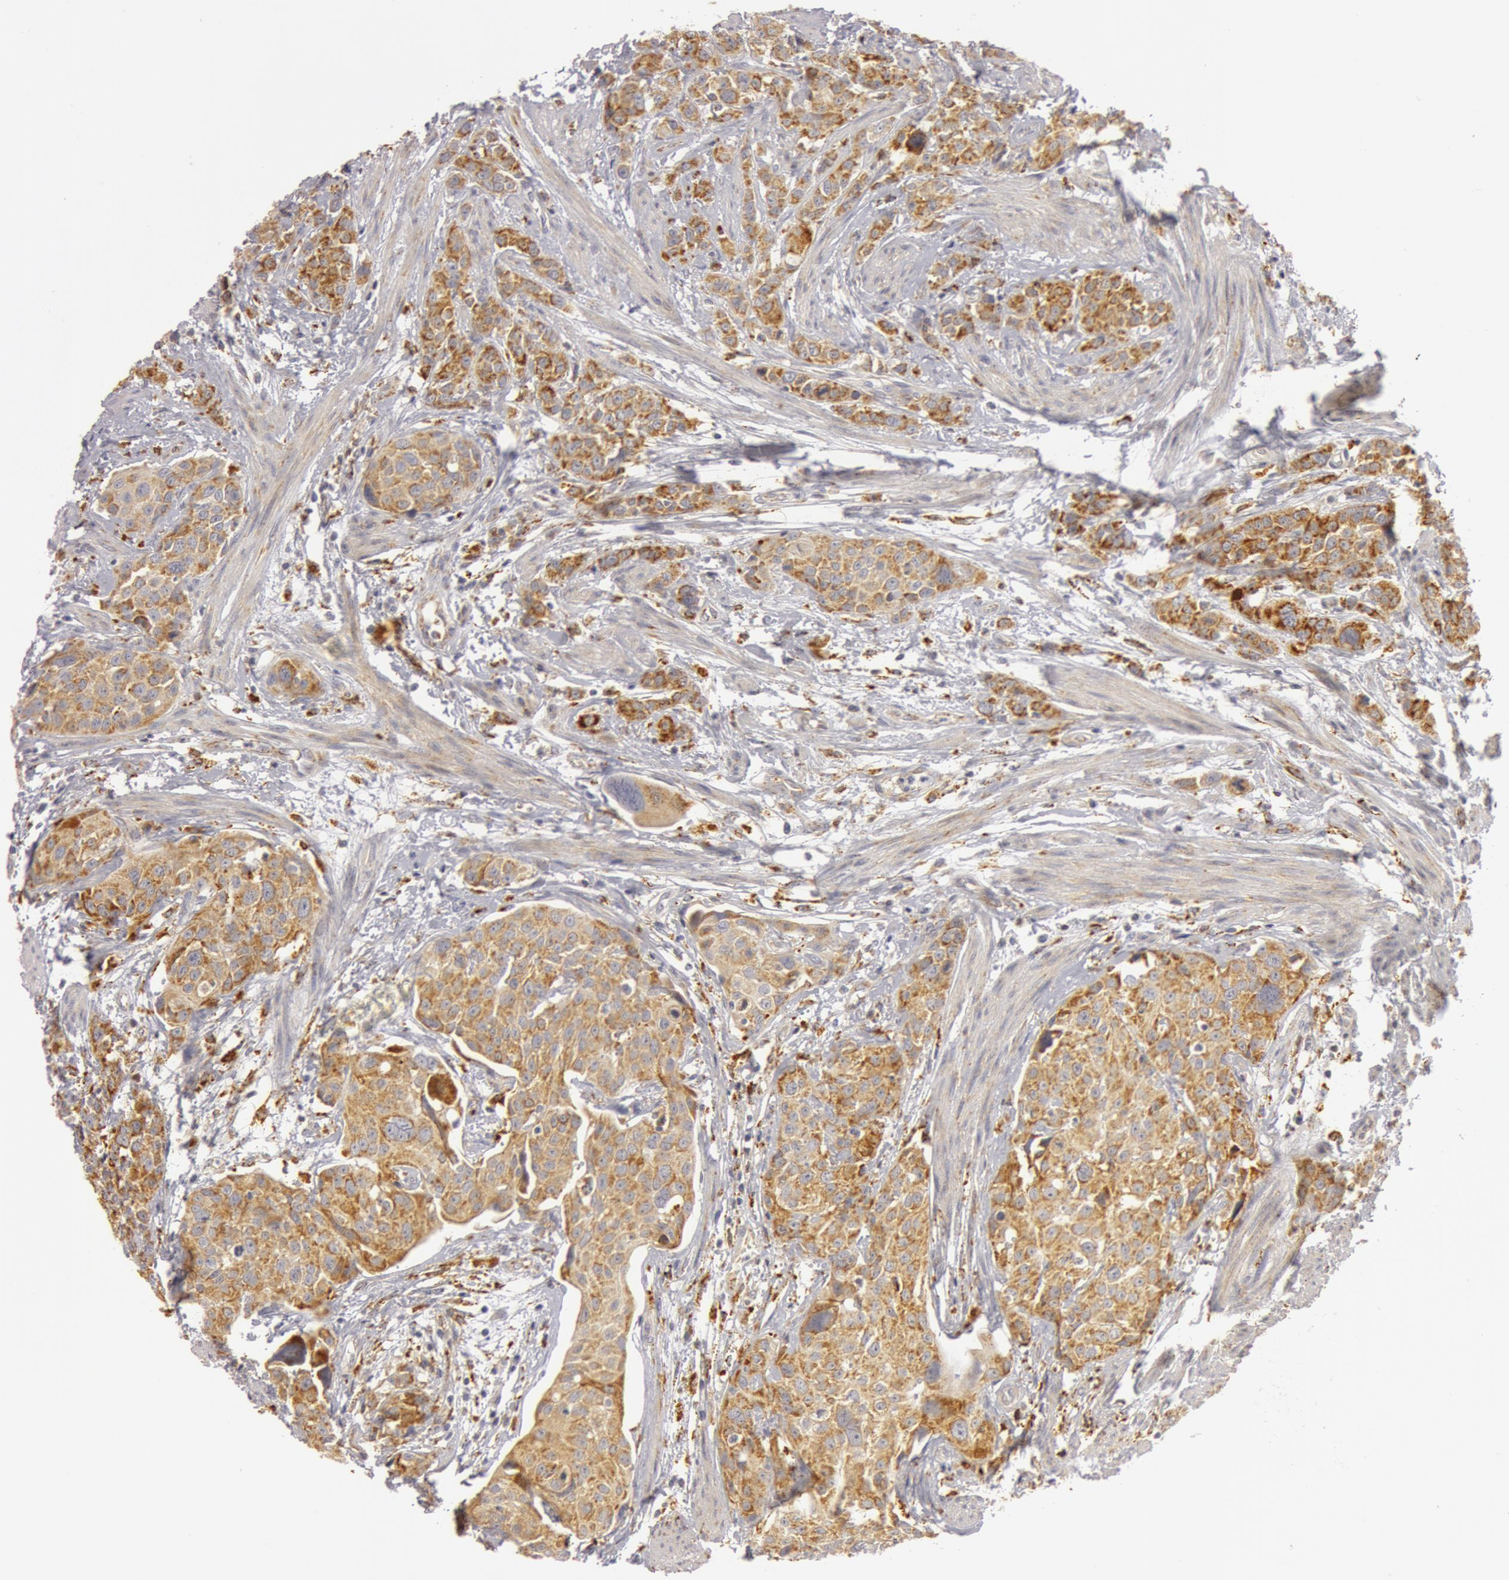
{"staining": {"intensity": "strong", "quantity": ">75%", "location": "cytoplasmic/membranous"}, "tissue": "urothelial cancer", "cell_type": "Tumor cells", "image_type": "cancer", "snomed": [{"axis": "morphology", "description": "Urothelial carcinoma, High grade"}, {"axis": "topography", "description": "Urinary bladder"}], "caption": "There is high levels of strong cytoplasmic/membranous staining in tumor cells of urothelial cancer, as demonstrated by immunohistochemical staining (brown color).", "gene": "C7", "patient": {"sex": "male", "age": 56}}